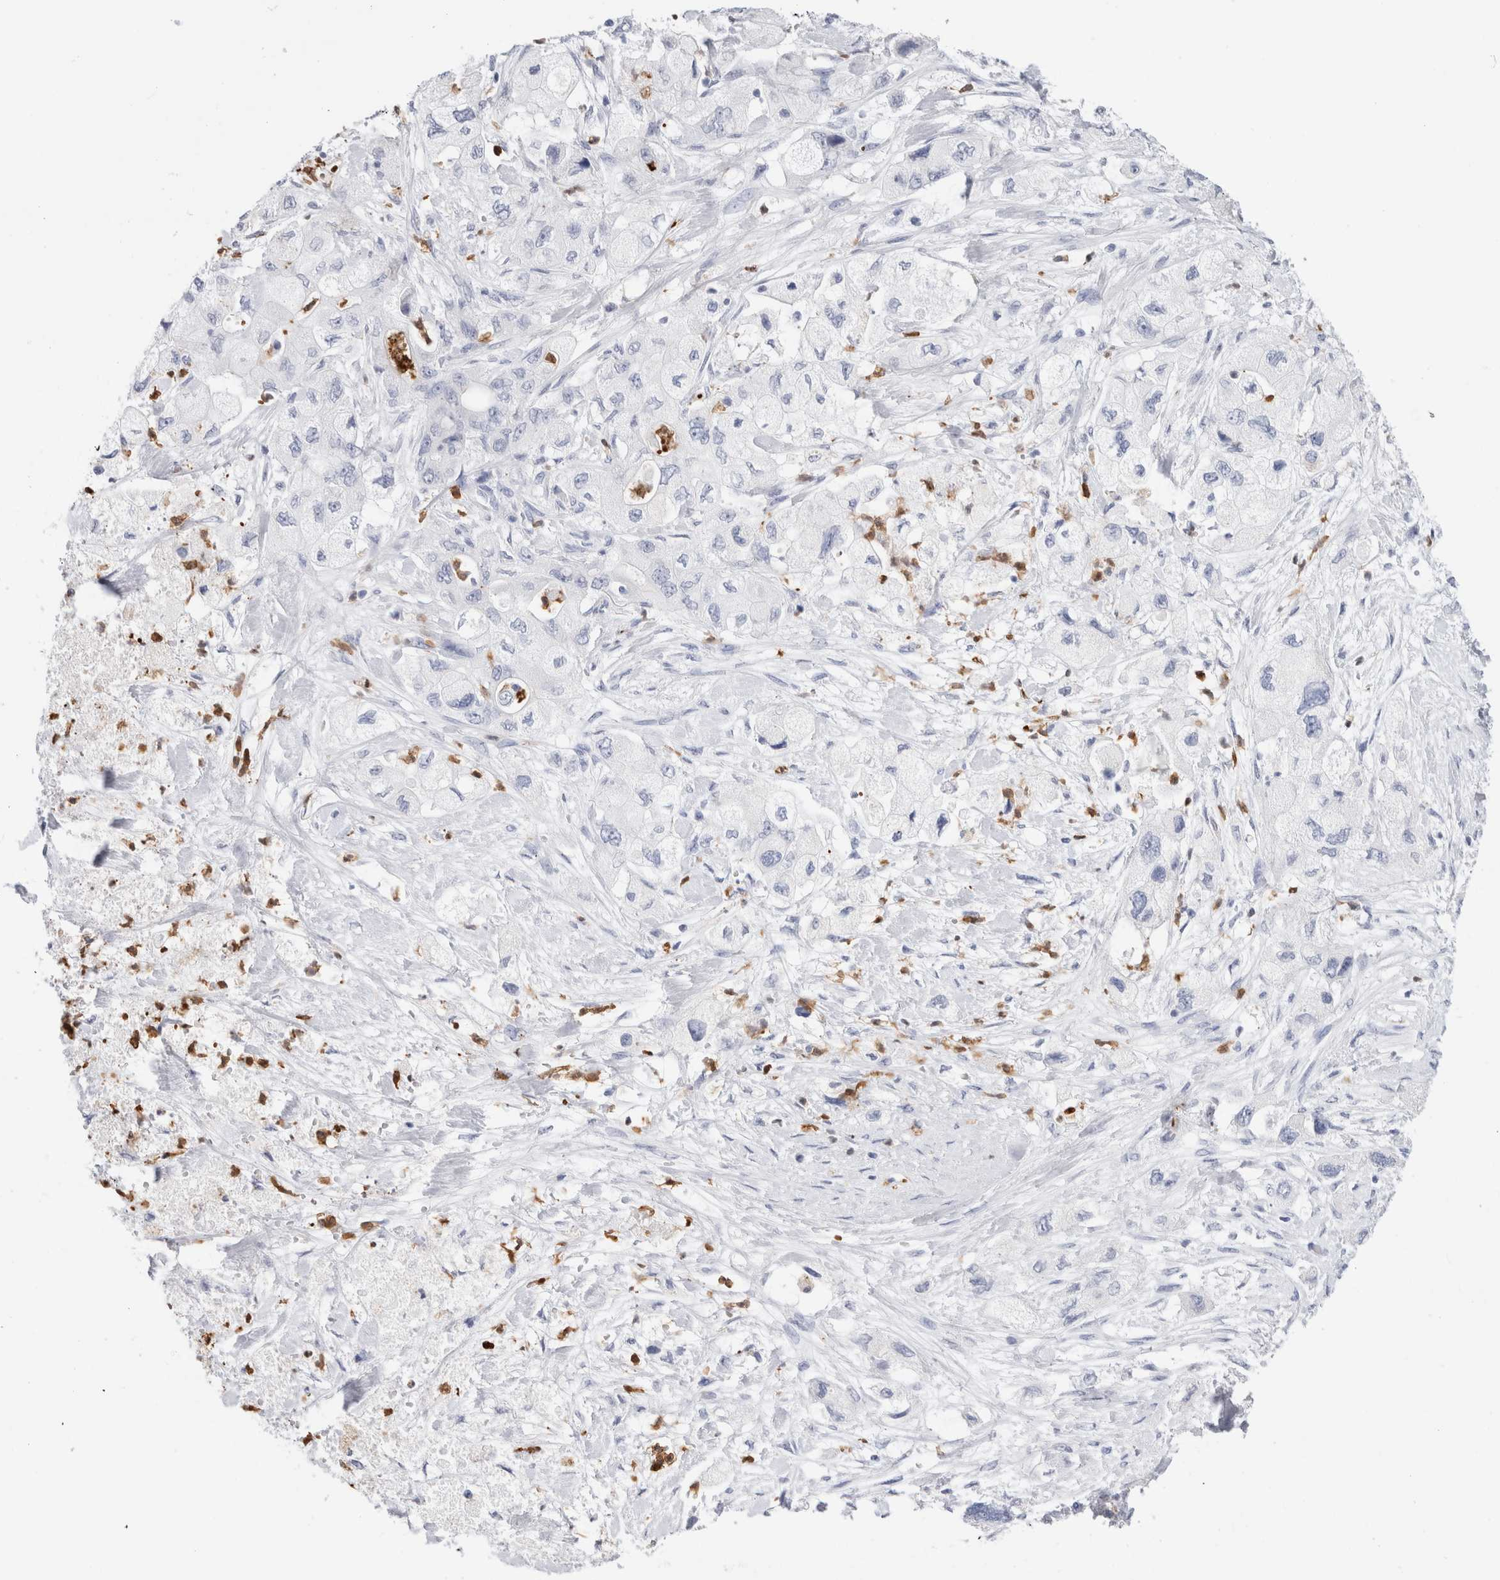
{"staining": {"intensity": "negative", "quantity": "none", "location": "none"}, "tissue": "pancreatic cancer", "cell_type": "Tumor cells", "image_type": "cancer", "snomed": [{"axis": "morphology", "description": "Adenocarcinoma, NOS"}, {"axis": "topography", "description": "Pancreas"}], "caption": "This photomicrograph is of pancreatic adenocarcinoma stained with immunohistochemistry to label a protein in brown with the nuclei are counter-stained blue. There is no positivity in tumor cells.", "gene": "SLC10A5", "patient": {"sex": "female", "age": 73}}